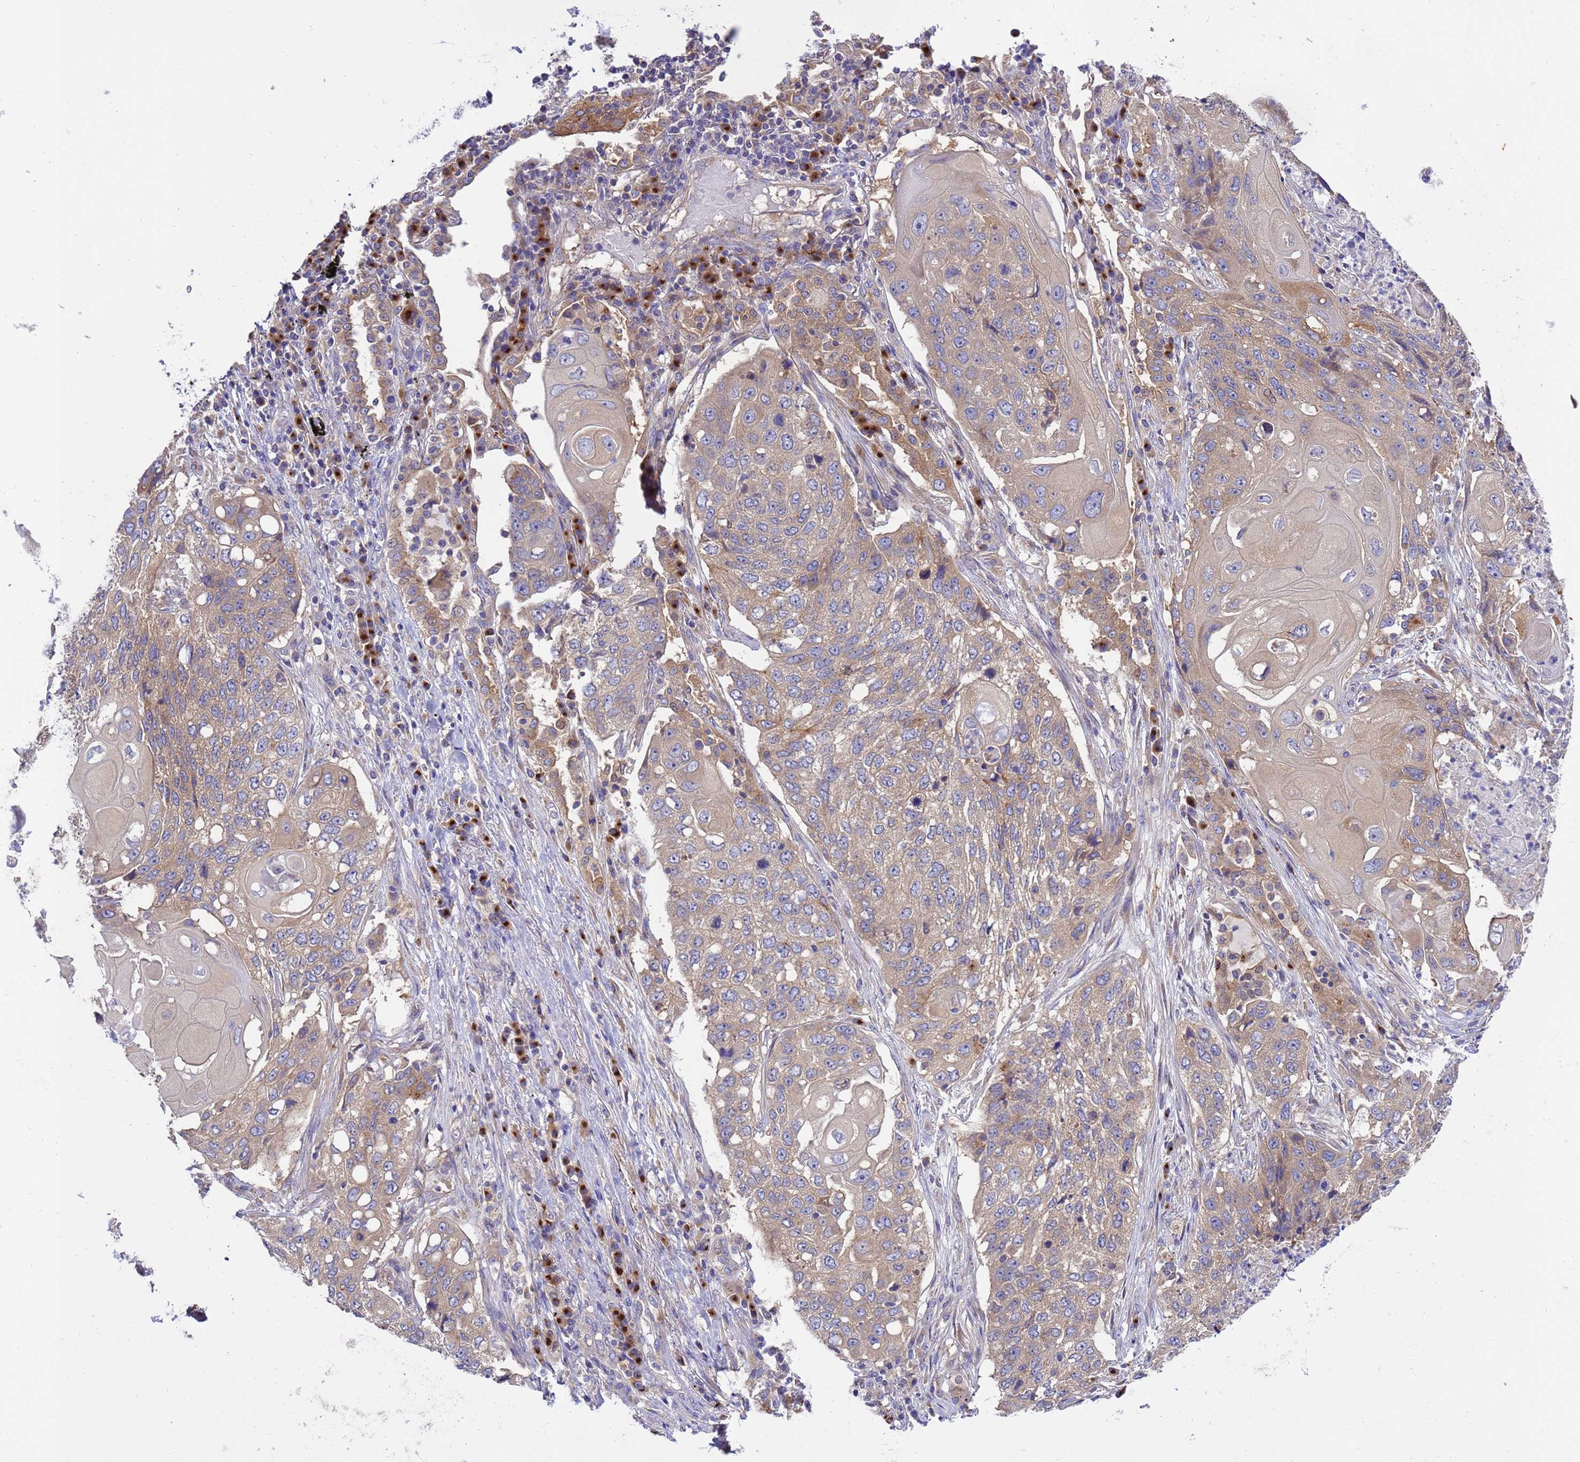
{"staining": {"intensity": "weak", "quantity": ">75%", "location": "cytoplasmic/membranous"}, "tissue": "lung cancer", "cell_type": "Tumor cells", "image_type": "cancer", "snomed": [{"axis": "morphology", "description": "Squamous cell carcinoma, NOS"}, {"axis": "topography", "description": "Lung"}], "caption": "This image displays IHC staining of squamous cell carcinoma (lung), with low weak cytoplasmic/membranous staining in about >75% of tumor cells.", "gene": "ANAPC1", "patient": {"sex": "female", "age": 63}}